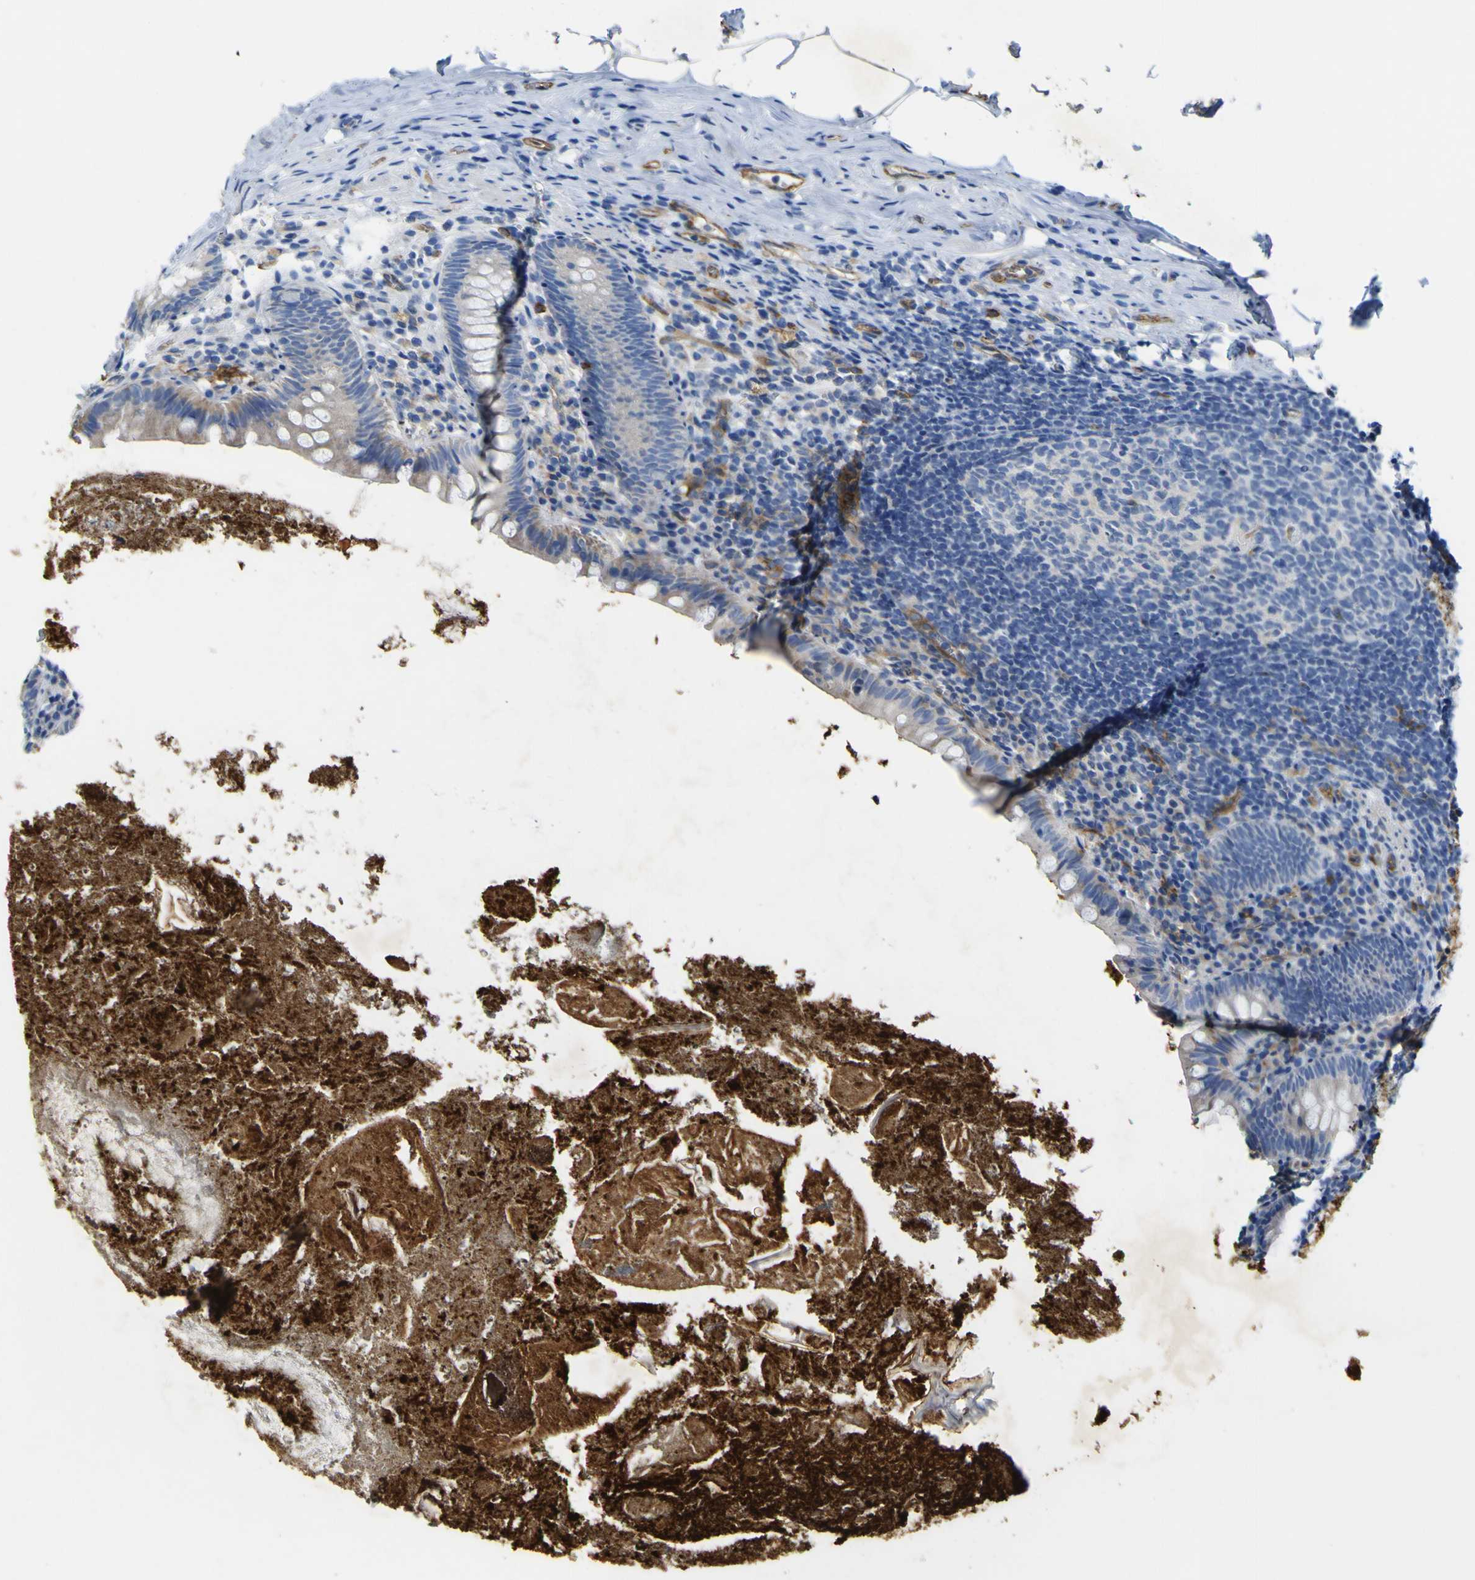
{"staining": {"intensity": "negative", "quantity": "none", "location": "none"}, "tissue": "appendix", "cell_type": "Glandular cells", "image_type": "normal", "snomed": [{"axis": "morphology", "description": "Normal tissue, NOS"}, {"axis": "topography", "description": "Appendix"}], "caption": "Glandular cells are negative for brown protein staining in benign appendix. (DAB (3,3'-diaminobenzidine) immunohistochemistry (IHC) visualized using brightfield microscopy, high magnification).", "gene": "CD93", "patient": {"sex": "male", "age": 52}}